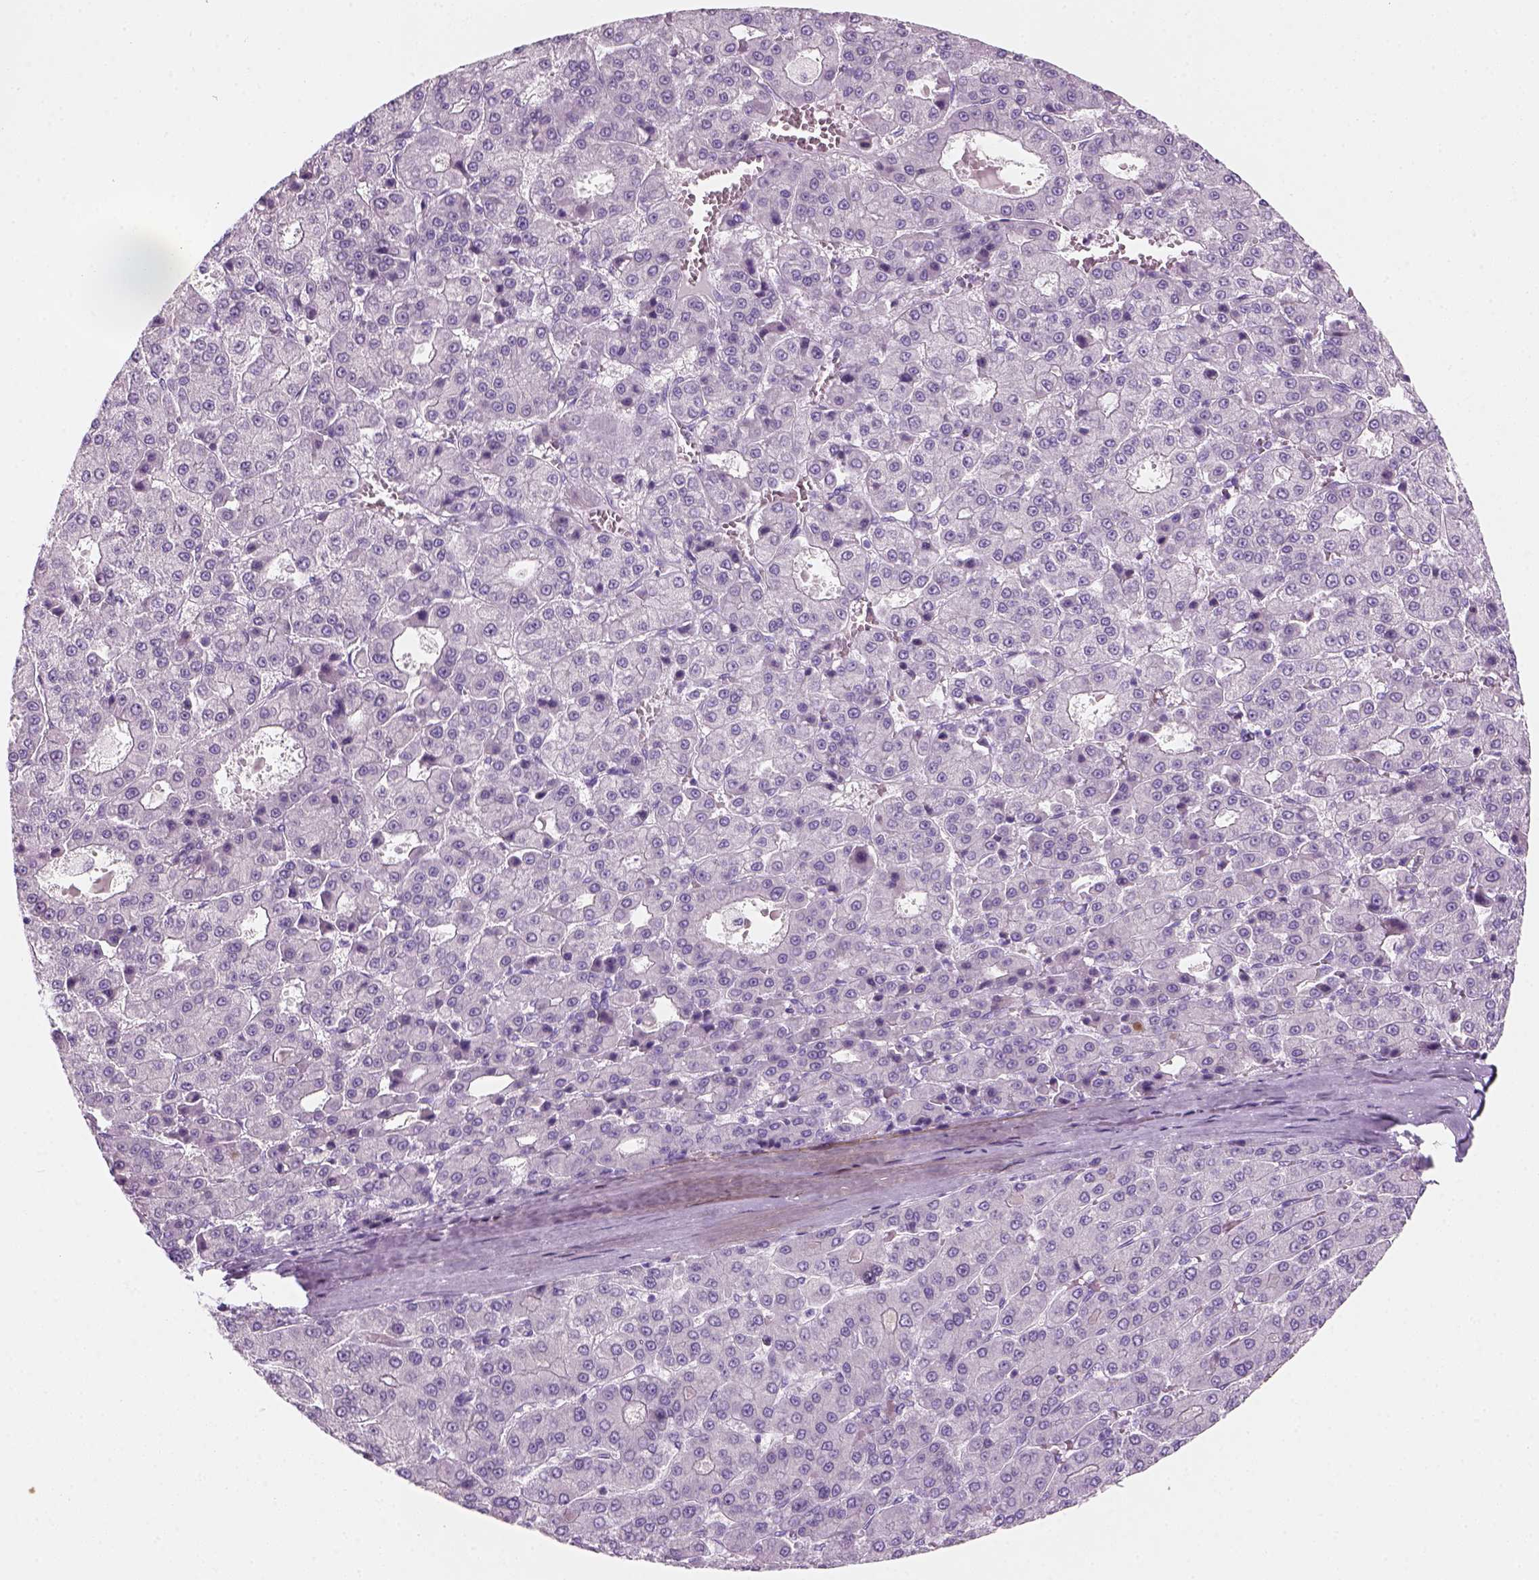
{"staining": {"intensity": "negative", "quantity": "none", "location": "none"}, "tissue": "liver cancer", "cell_type": "Tumor cells", "image_type": "cancer", "snomed": [{"axis": "morphology", "description": "Carcinoma, Hepatocellular, NOS"}, {"axis": "topography", "description": "Liver"}], "caption": "An IHC histopathology image of liver hepatocellular carcinoma is shown. There is no staining in tumor cells of liver hepatocellular carcinoma.", "gene": "KRTAP11-1", "patient": {"sex": "male", "age": 70}}